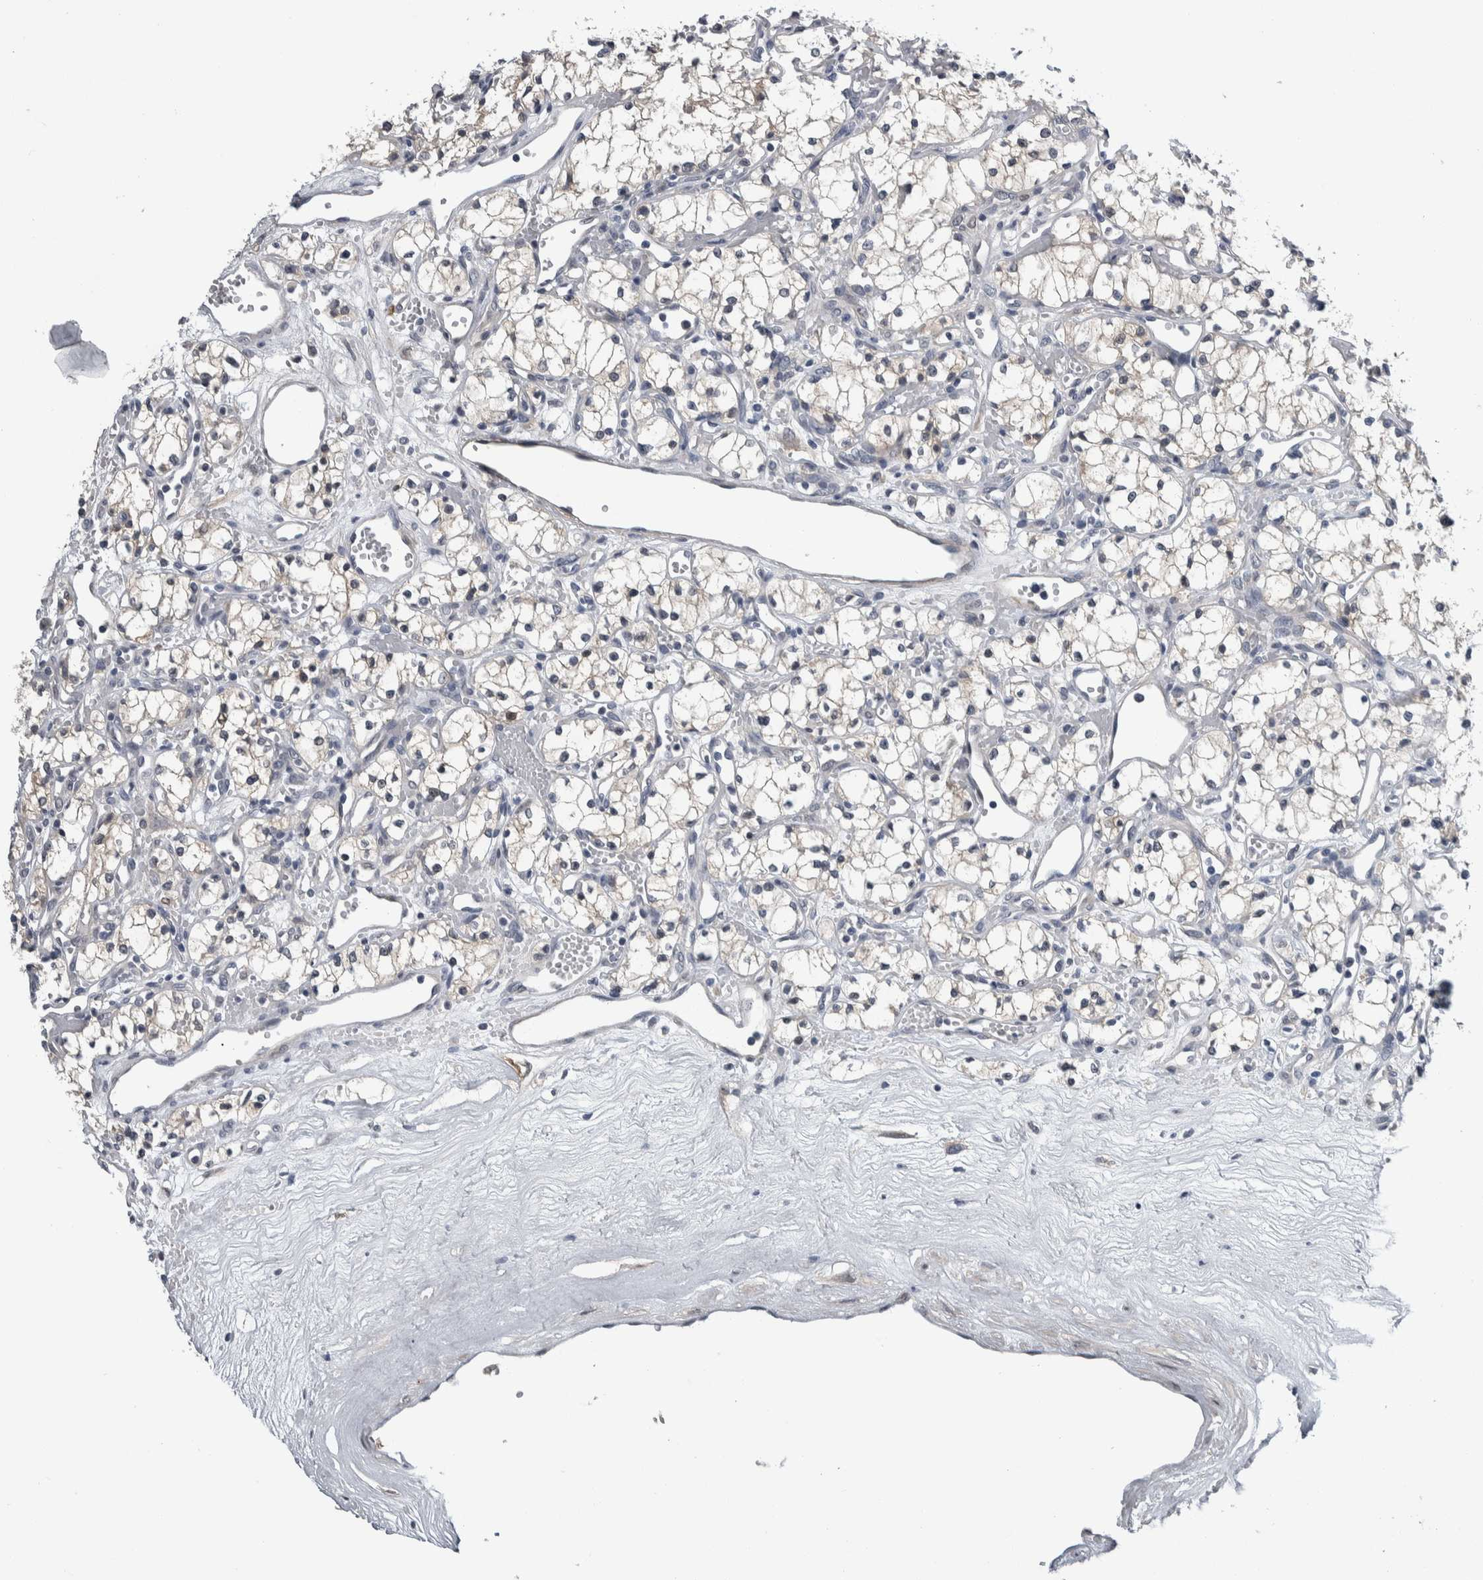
{"staining": {"intensity": "weak", "quantity": "<25%", "location": "cytoplasmic/membranous"}, "tissue": "renal cancer", "cell_type": "Tumor cells", "image_type": "cancer", "snomed": [{"axis": "morphology", "description": "Adenocarcinoma, NOS"}, {"axis": "topography", "description": "Kidney"}], "caption": "Immunohistochemistry (IHC) of human renal cancer displays no expression in tumor cells.", "gene": "COL14A1", "patient": {"sex": "male", "age": 59}}